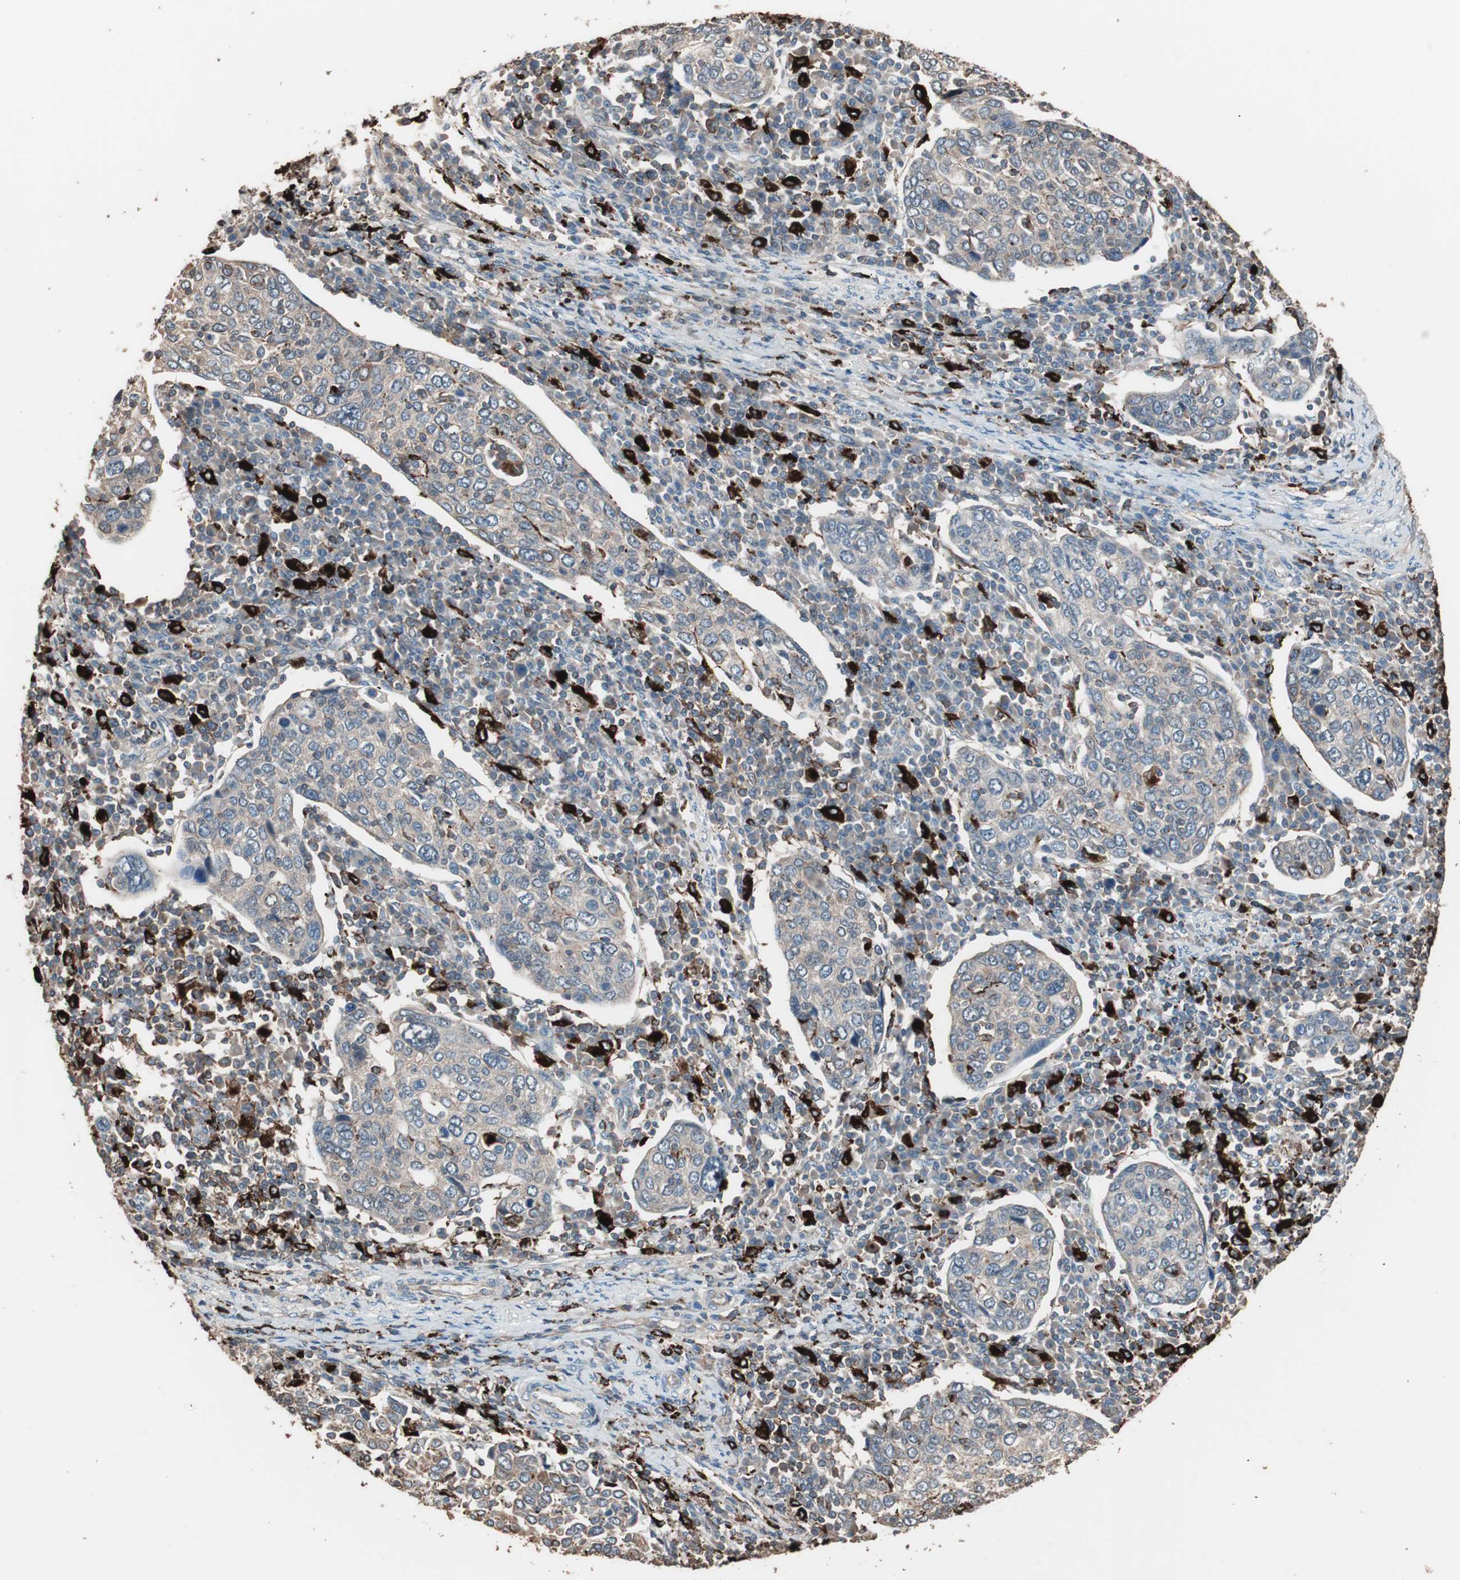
{"staining": {"intensity": "weak", "quantity": "25%-75%", "location": "cytoplasmic/membranous"}, "tissue": "cervical cancer", "cell_type": "Tumor cells", "image_type": "cancer", "snomed": [{"axis": "morphology", "description": "Squamous cell carcinoma, NOS"}, {"axis": "topography", "description": "Cervix"}], "caption": "A low amount of weak cytoplasmic/membranous staining is seen in approximately 25%-75% of tumor cells in squamous cell carcinoma (cervical) tissue.", "gene": "CCT3", "patient": {"sex": "female", "age": 40}}